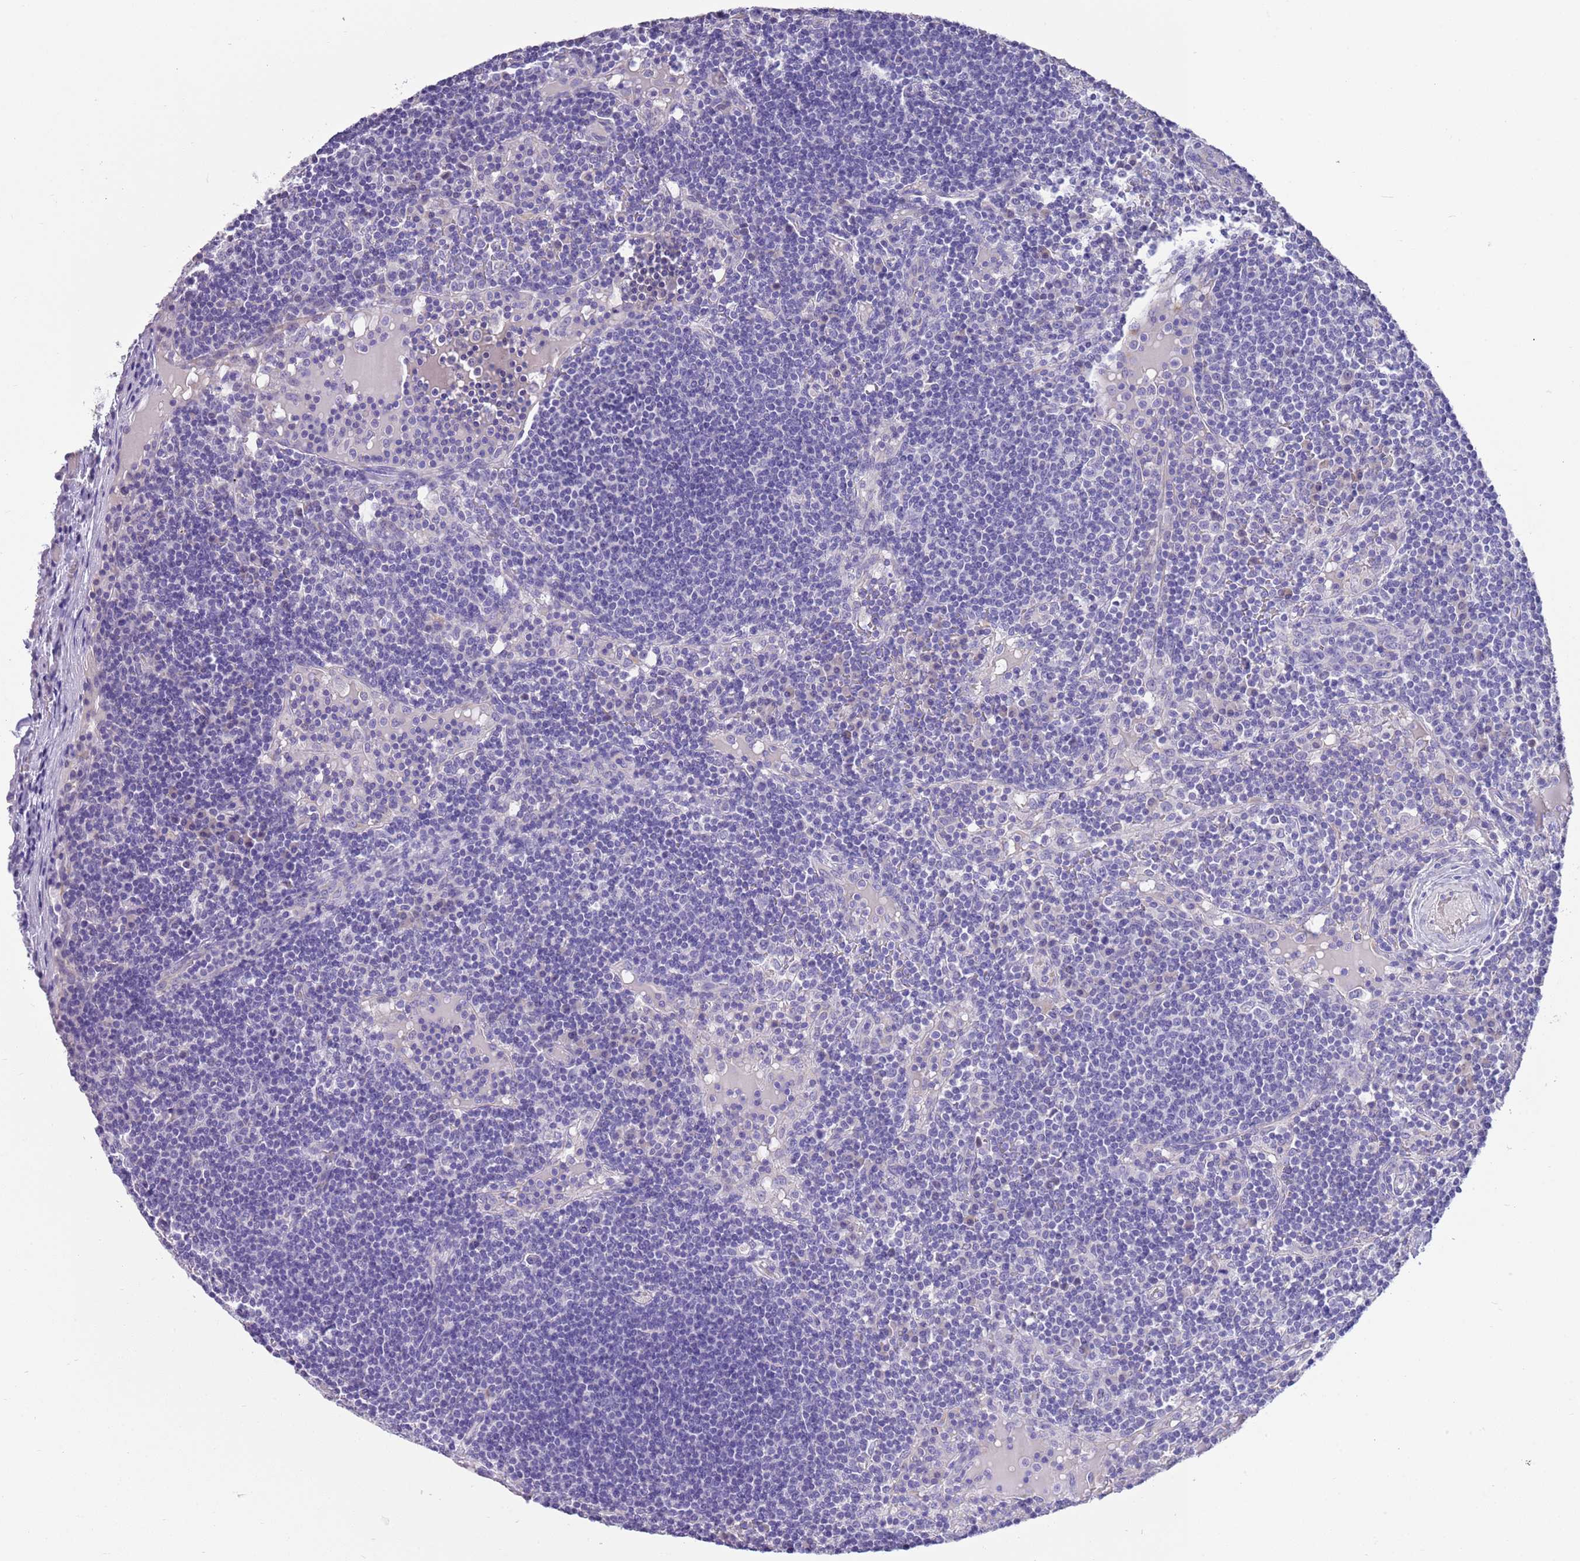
{"staining": {"intensity": "negative", "quantity": "none", "location": "none"}, "tissue": "lymph node", "cell_type": "Germinal center cells", "image_type": "normal", "snomed": [{"axis": "morphology", "description": "Normal tissue, NOS"}, {"axis": "topography", "description": "Lymph node"}], "caption": "DAB (3,3'-diaminobenzidine) immunohistochemical staining of unremarkable lymph node displays no significant staining in germinal center cells. Brightfield microscopy of immunohistochemistry stained with DAB (3,3'-diaminobenzidine) (brown) and hematoxylin (blue), captured at high magnification.", "gene": "SFTPA1", "patient": {"sex": "male", "age": 53}}